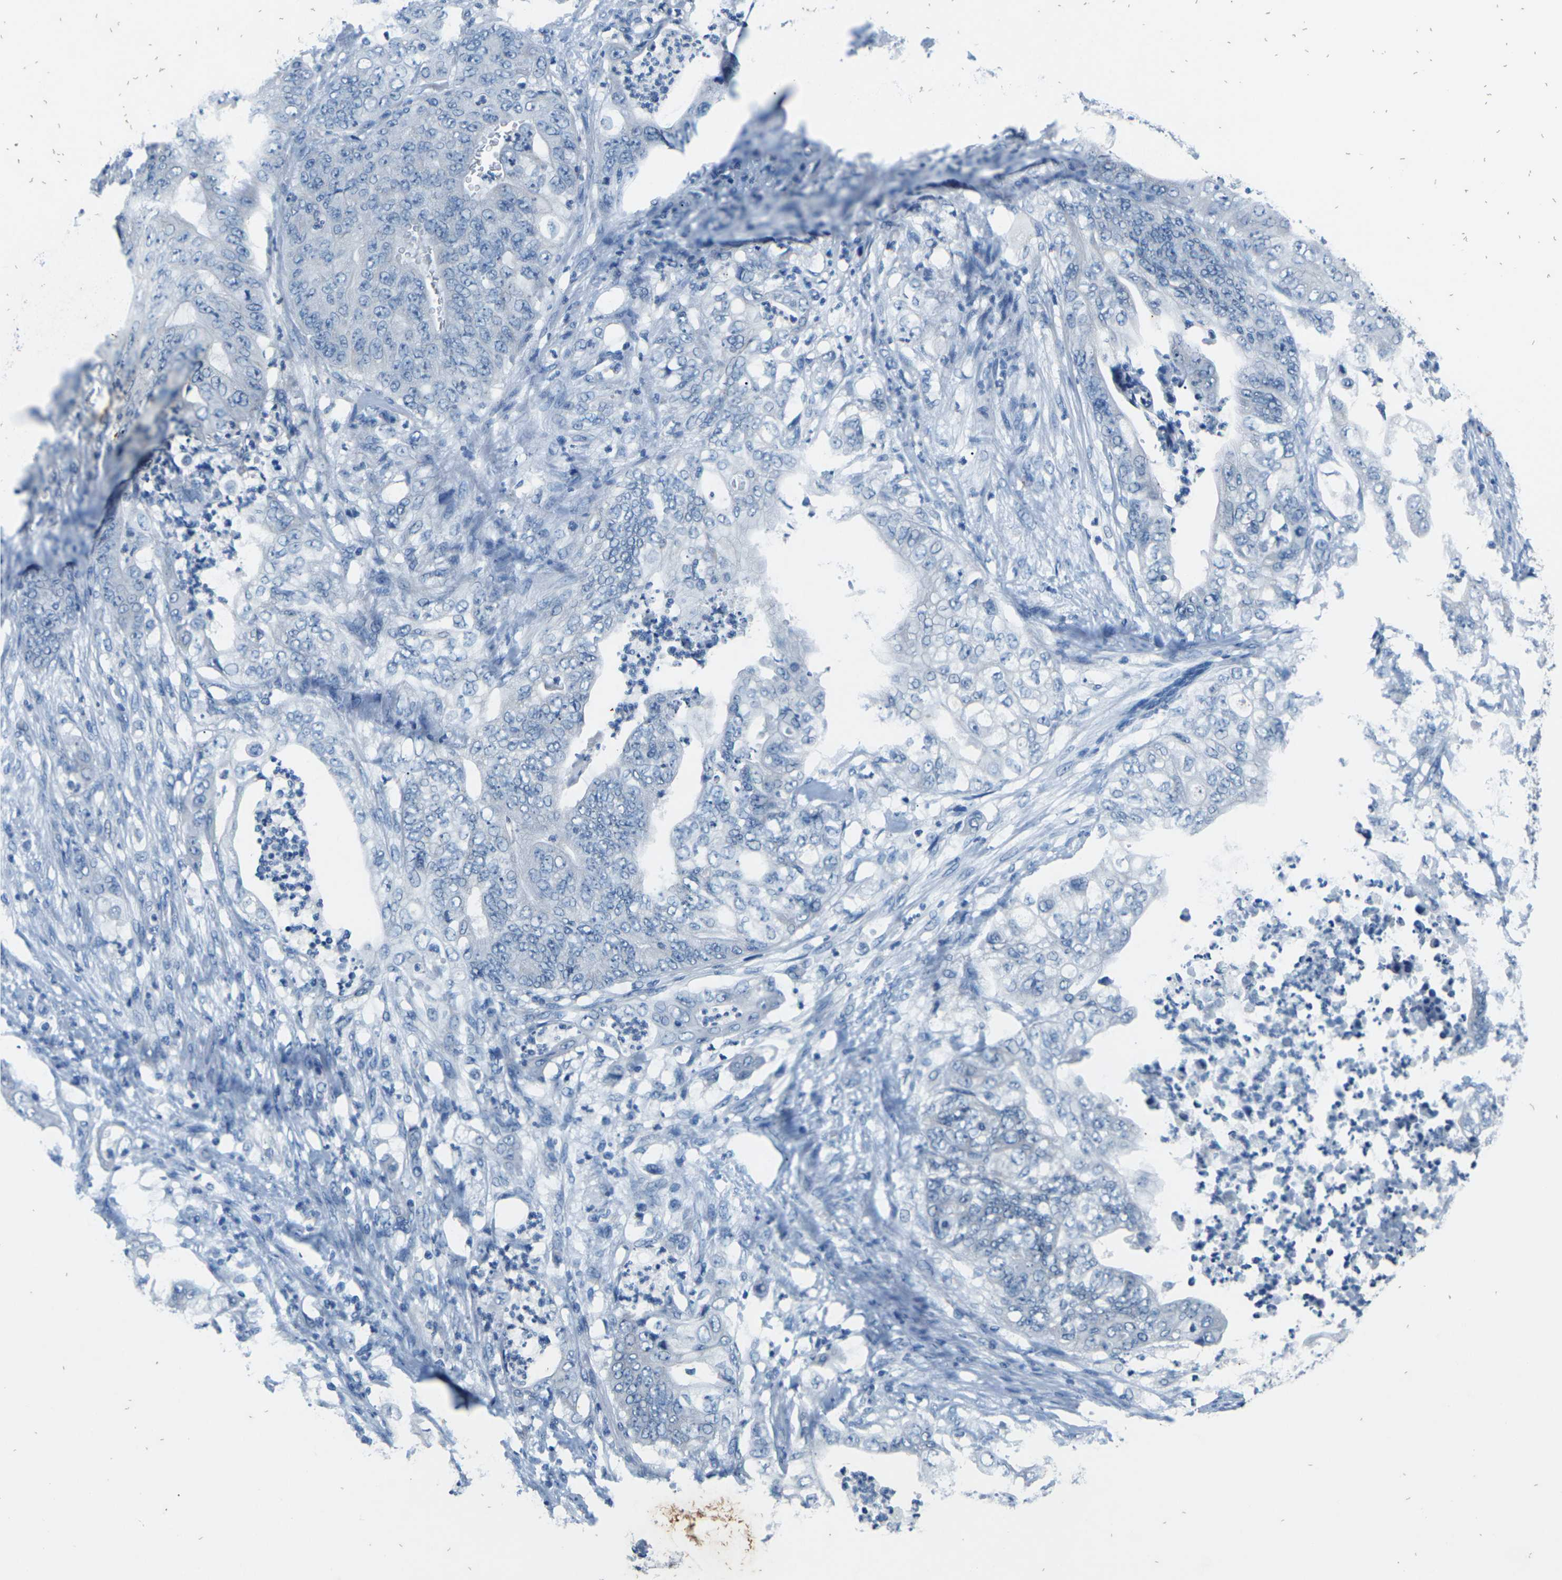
{"staining": {"intensity": "negative", "quantity": "none", "location": "none"}, "tissue": "stomach cancer", "cell_type": "Tumor cells", "image_type": "cancer", "snomed": [{"axis": "morphology", "description": "Adenocarcinoma, NOS"}, {"axis": "topography", "description": "Stomach"}], "caption": "DAB immunohistochemical staining of human stomach cancer demonstrates no significant expression in tumor cells. (Stains: DAB IHC with hematoxylin counter stain, Microscopy: brightfield microscopy at high magnification).", "gene": "UMOD", "patient": {"sex": "female", "age": 73}}